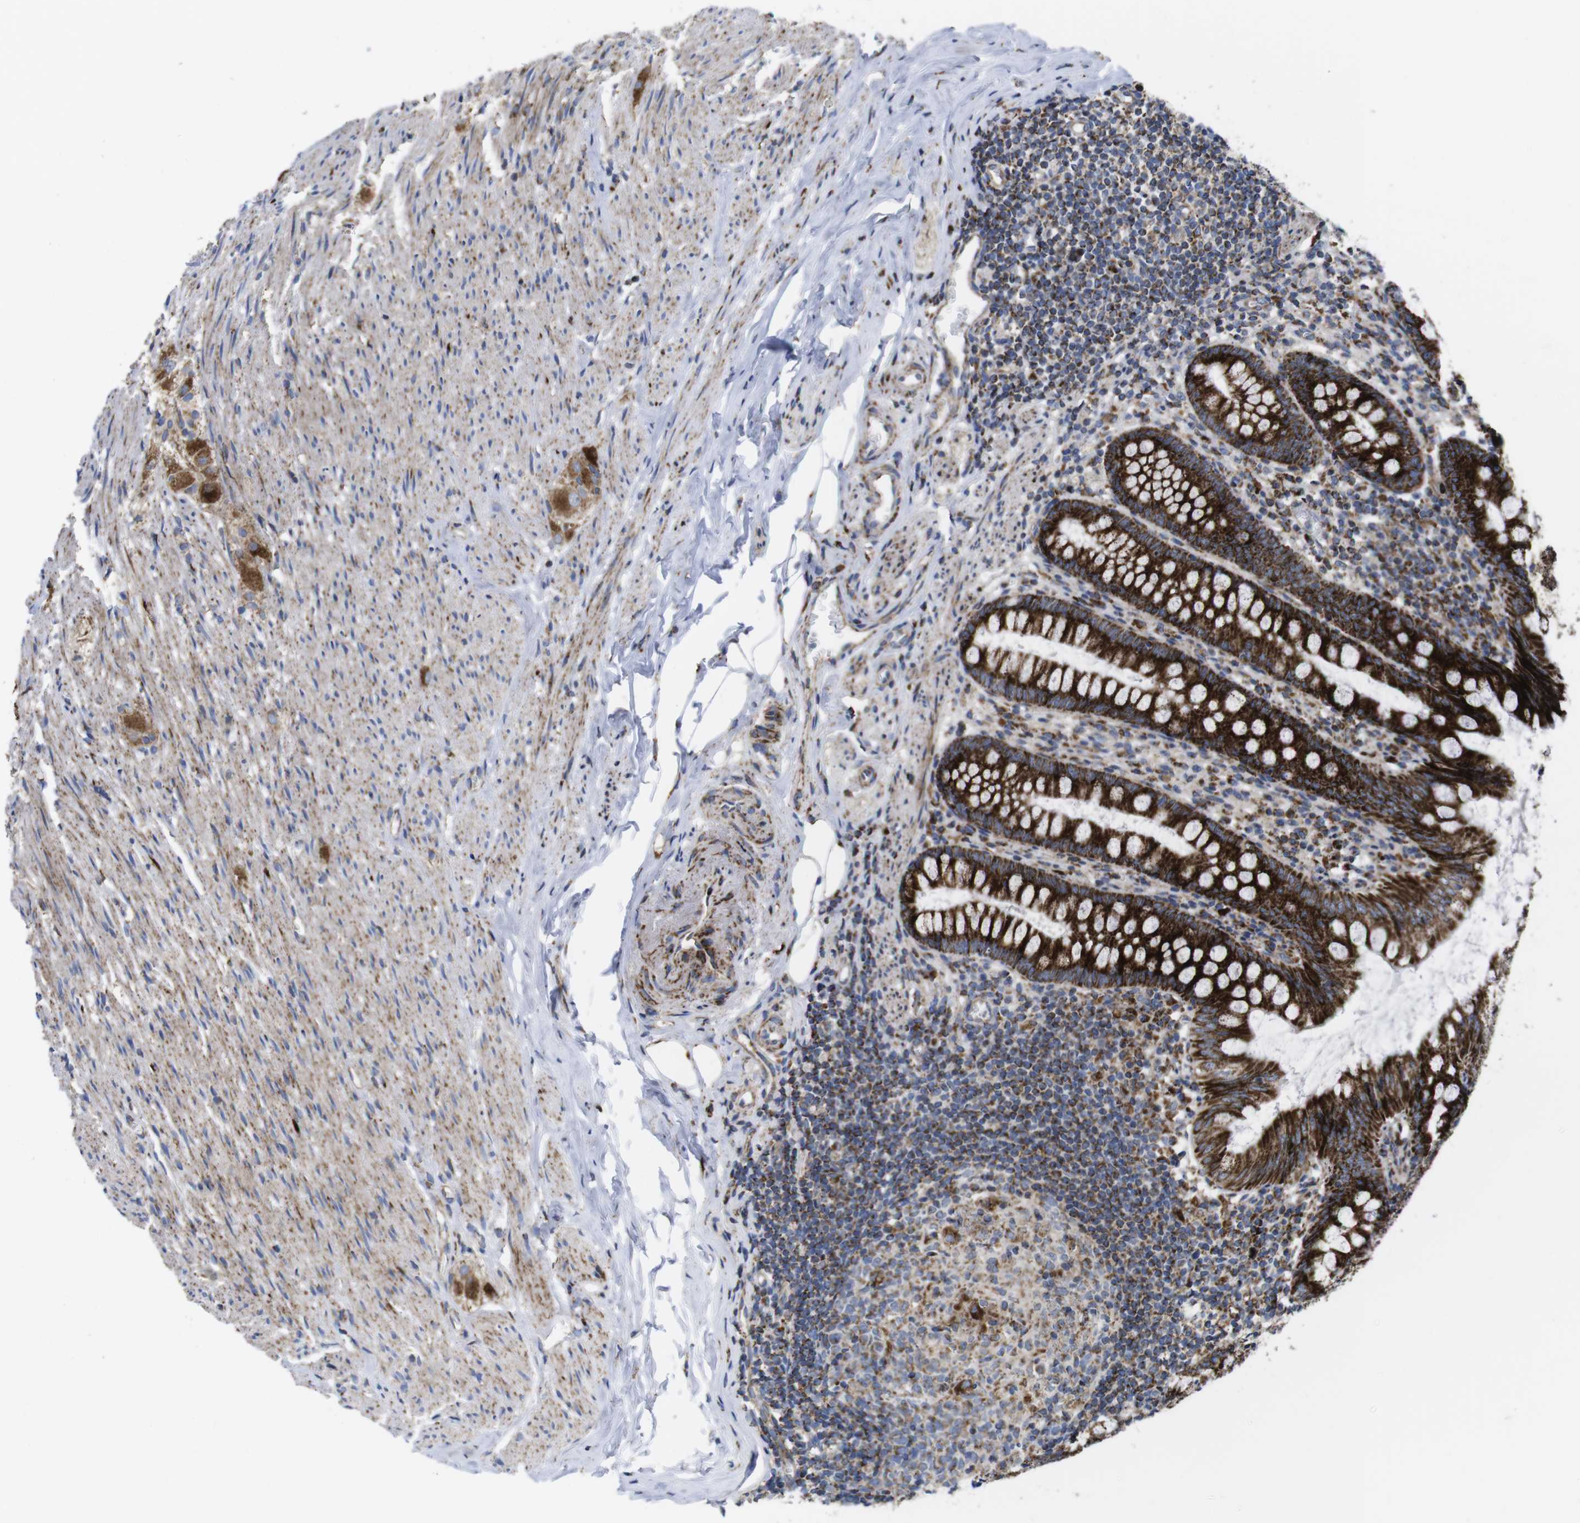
{"staining": {"intensity": "strong", "quantity": ">75%", "location": "cytoplasmic/membranous"}, "tissue": "appendix", "cell_type": "Glandular cells", "image_type": "normal", "snomed": [{"axis": "morphology", "description": "Normal tissue, NOS"}, {"axis": "topography", "description": "Appendix"}], "caption": "Glandular cells reveal high levels of strong cytoplasmic/membranous staining in about >75% of cells in normal human appendix.", "gene": "TMEM192", "patient": {"sex": "female", "age": 77}}